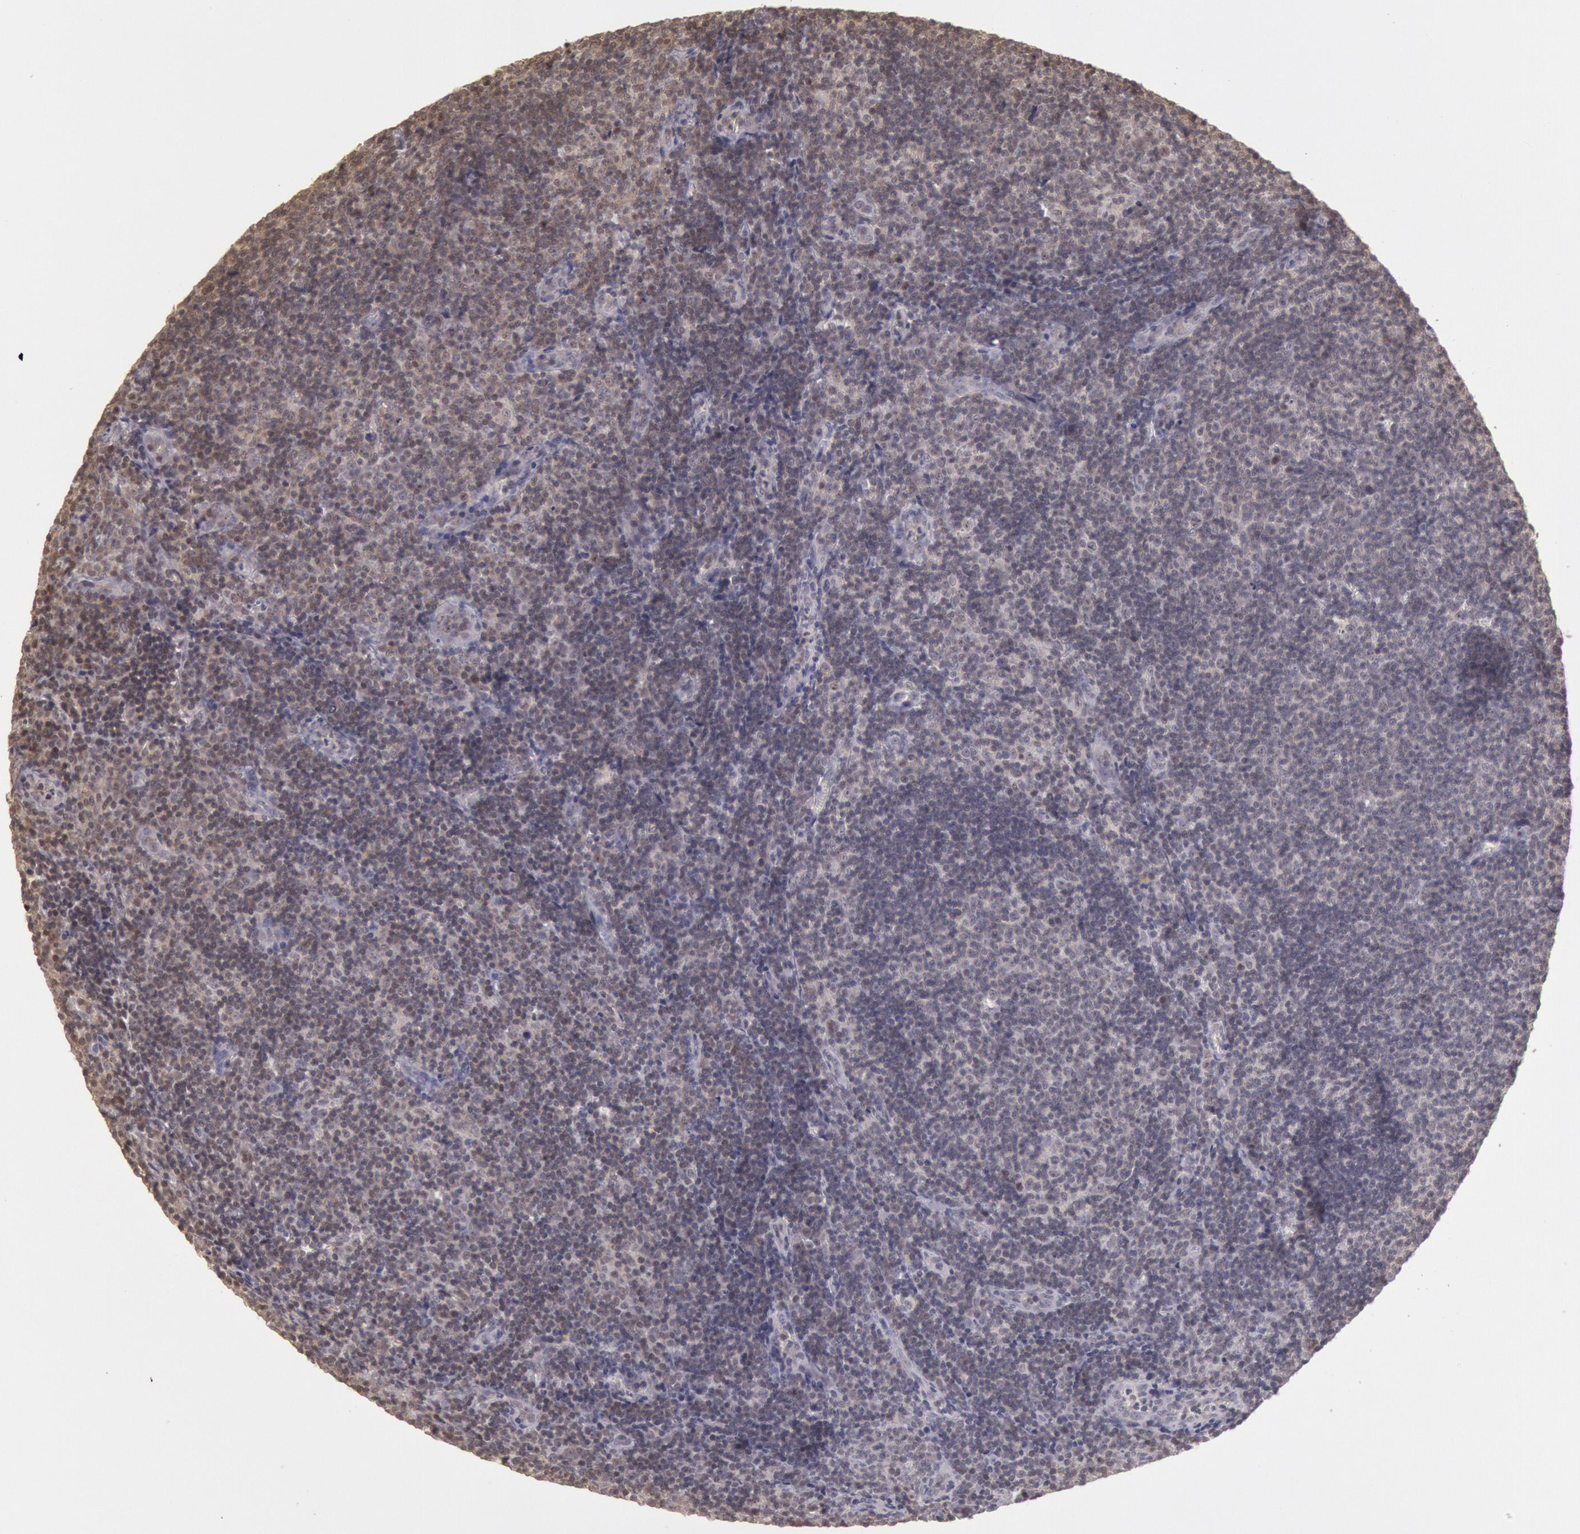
{"staining": {"intensity": "negative", "quantity": "none", "location": "none"}, "tissue": "lymphoma", "cell_type": "Tumor cells", "image_type": "cancer", "snomed": [{"axis": "morphology", "description": "Malignant lymphoma, non-Hodgkin's type, Low grade"}, {"axis": "topography", "description": "Lymph node"}], "caption": "A histopathology image of human lymphoma is negative for staining in tumor cells. The staining was performed using DAB (3,3'-diaminobenzidine) to visualize the protein expression in brown, while the nuclei were stained in blue with hematoxylin (Magnification: 20x).", "gene": "HIF1A", "patient": {"sex": "male", "age": 49}}